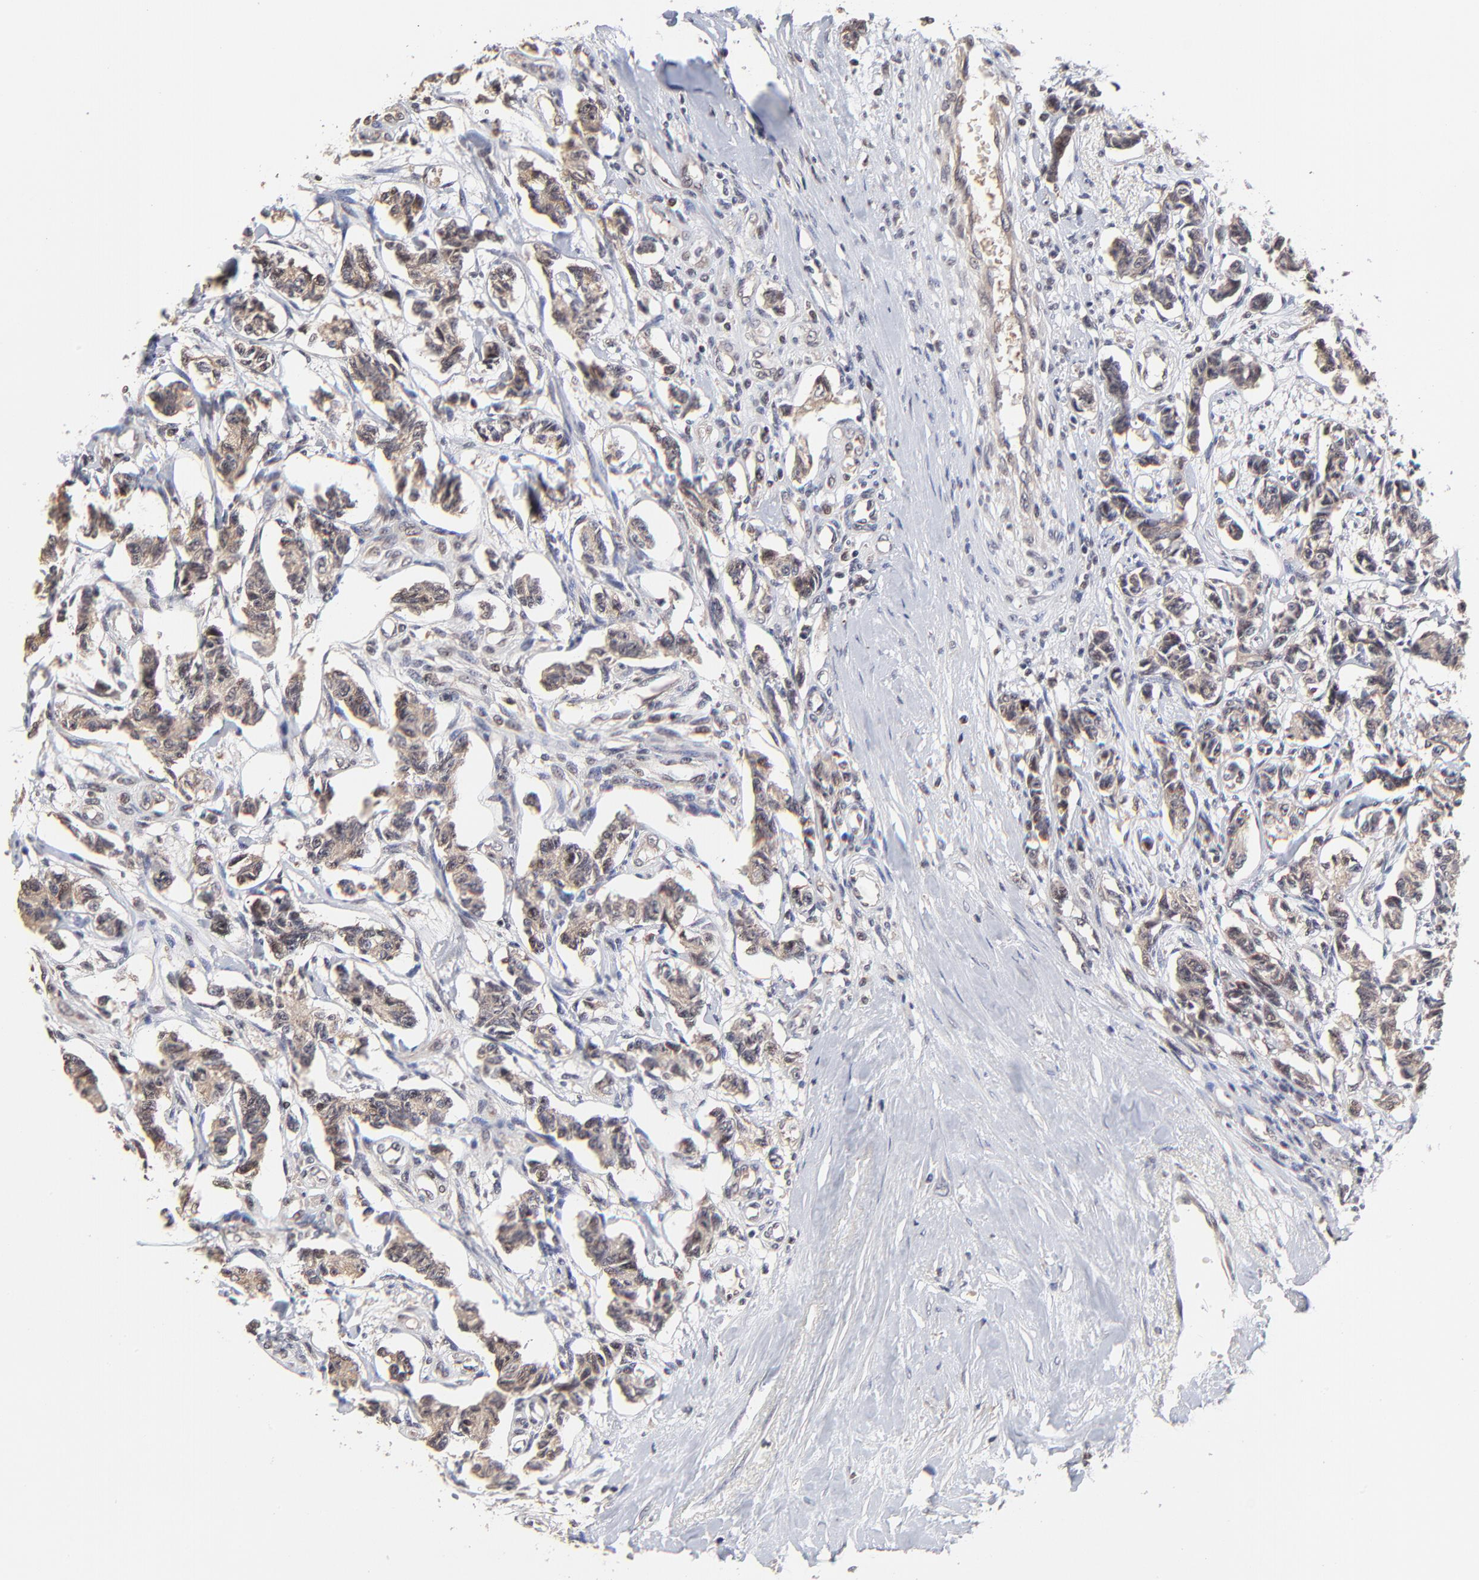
{"staining": {"intensity": "weak", "quantity": ">75%", "location": "cytoplasmic/membranous"}, "tissue": "renal cancer", "cell_type": "Tumor cells", "image_type": "cancer", "snomed": [{"axis": "morphology", "description": "Carcinoid, malignant, NOS"}, {"axis": "topography", "description": "Kidney"}], "caption": "A brown stain highlights weak cytoplasmic/membranous positivity of a protein in renal cancer (carcinoid (malignant)) tumor cells.", "gene": "FRMD8", "patient": {"sex": "female", "age": 41}}